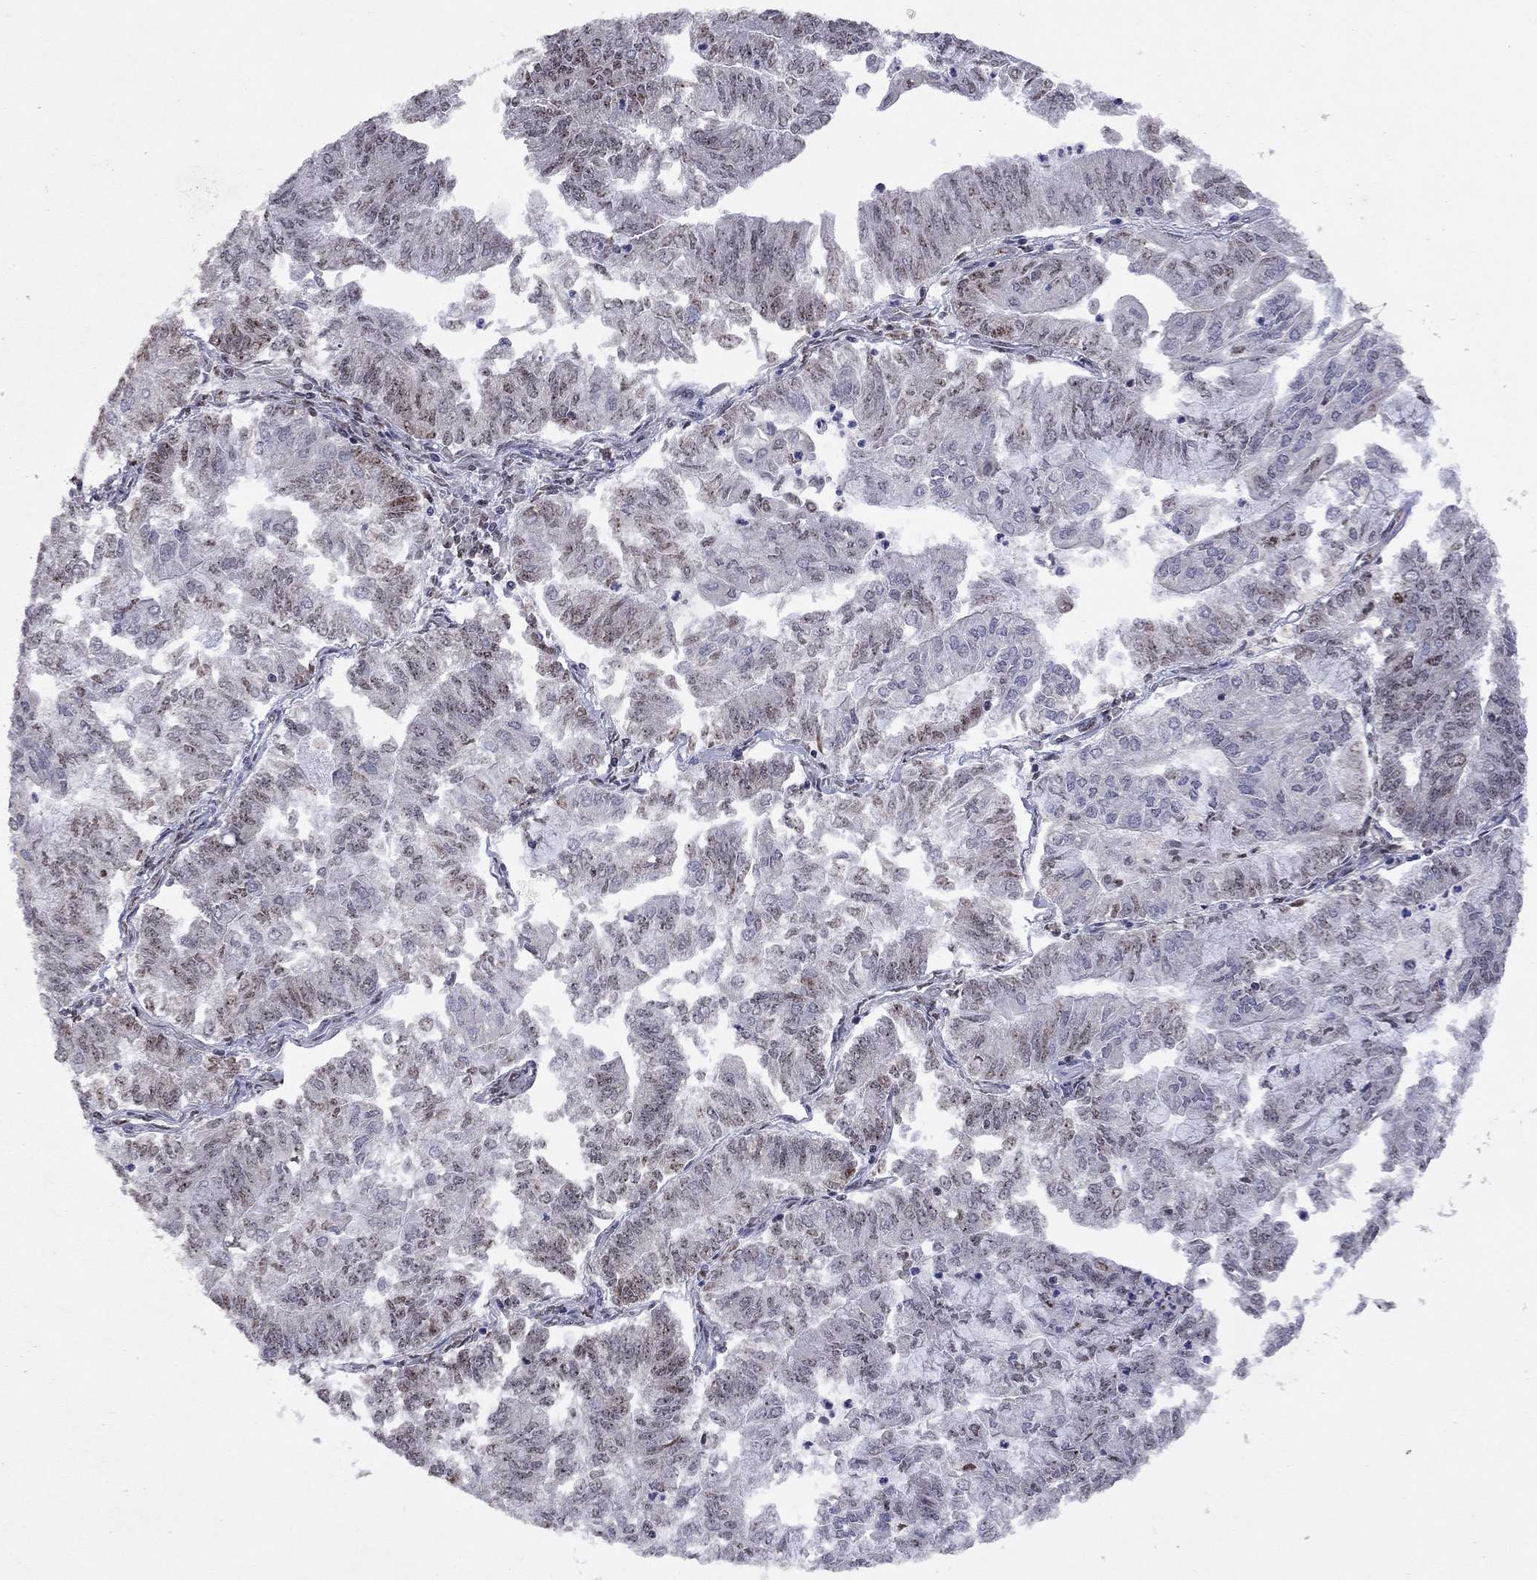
{"staining": {"intensity": "moderate", "quantity": "<25%", "location": "nuclear"}, "tissue": "endometrial cancer", "cell_type": "Tumor cells", "image_type": "cancer", "snomed": [{"axis": "morphology", "description": "Adenocarcinoma, NOS"}, {"axis": "topography", "description": "Endometrium"}], "caption": "This image displays immunohistochemistry staining of endometrial adenocarcinoma, with low moderate nuclear positivity in about <25% of tumor cells.", "gene": "SPOUT1", "patient": {"sex": "female", "age": 59}}